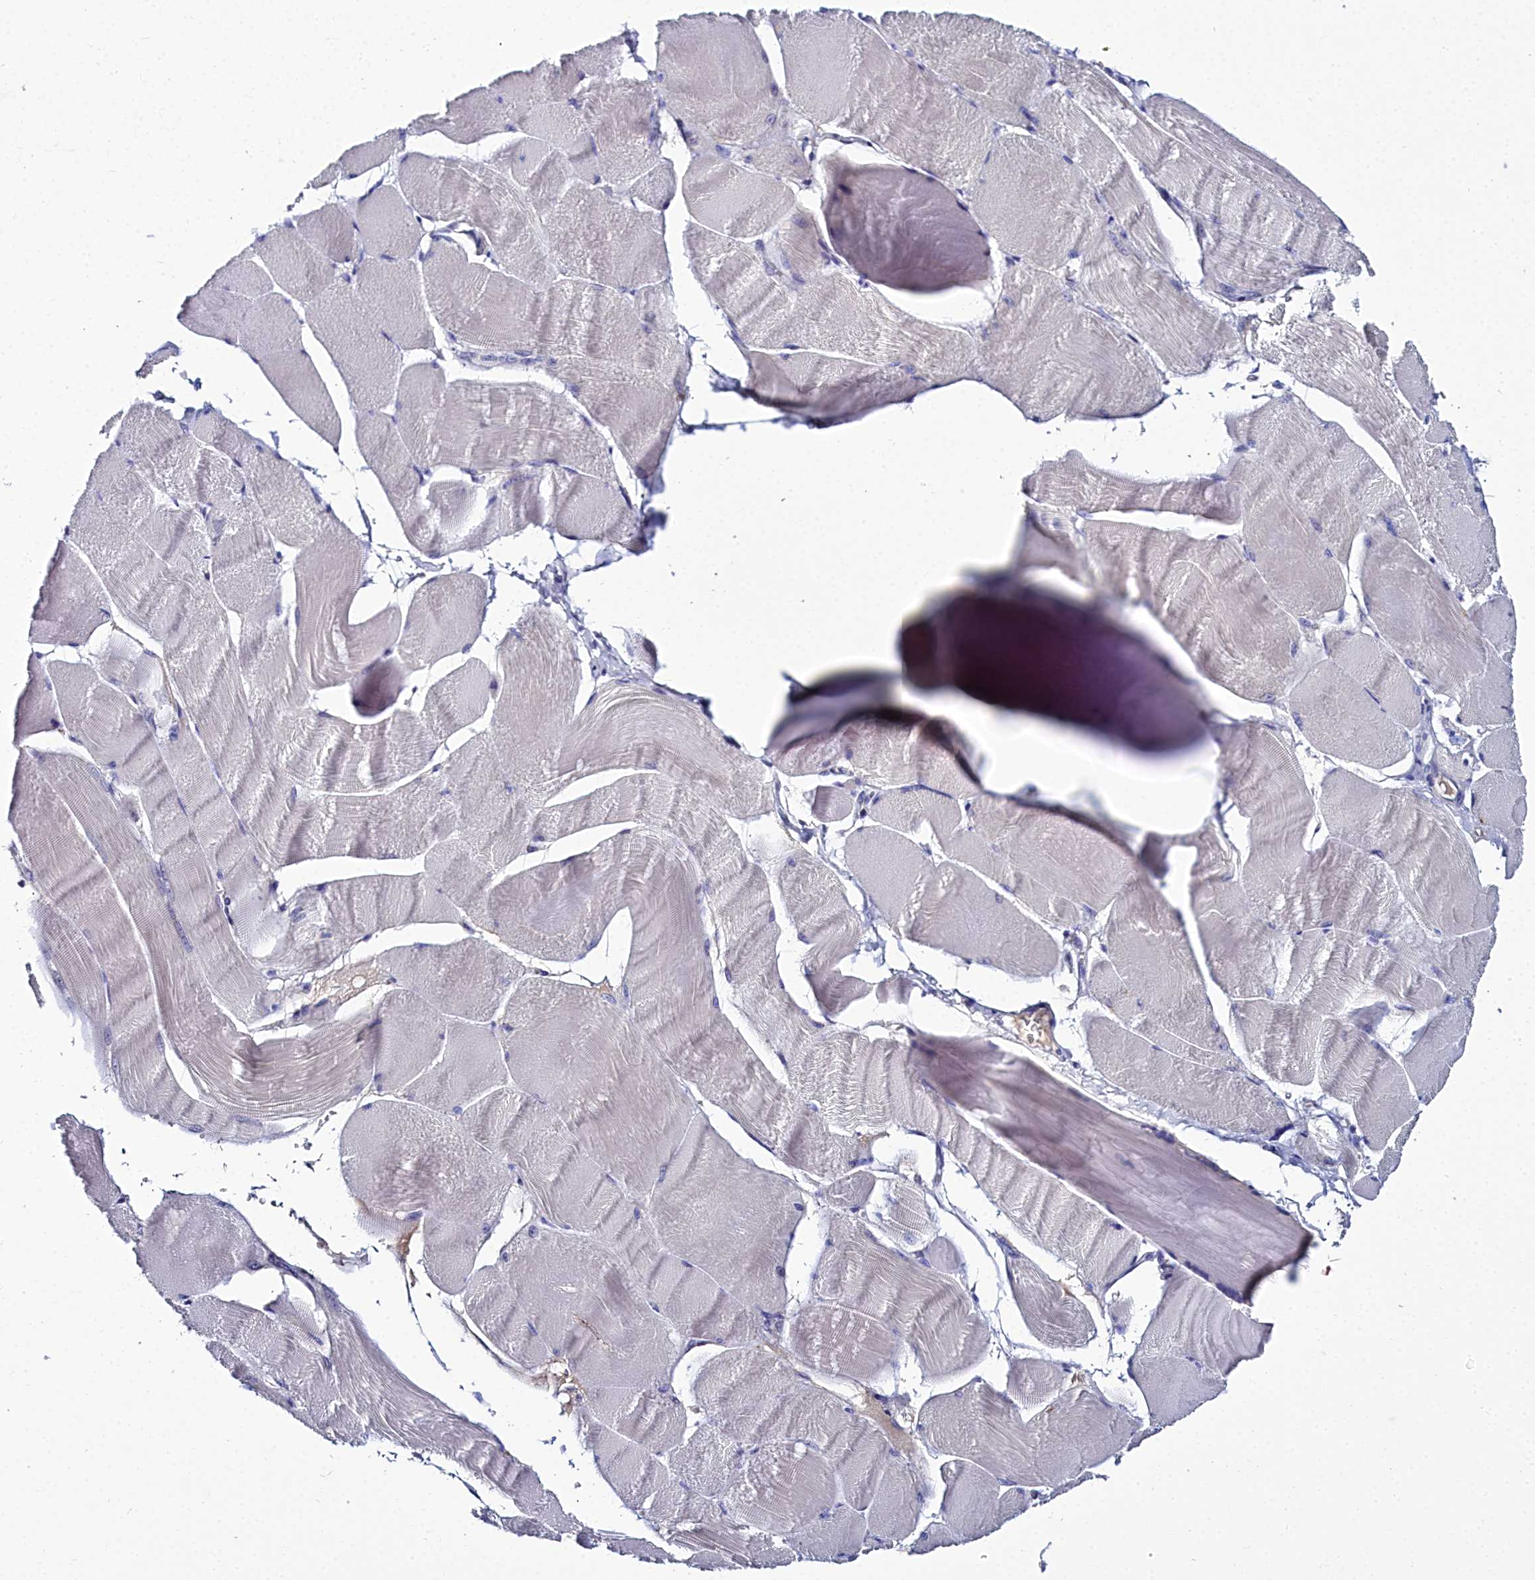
{"staining": {"intensity": "negative", "quantity": "none", "location": "none"}, "tissue": "skeletal muscle", "cell_type": "Myocytes", "image_type": "normal", "snomed": [{"axis": "morphology", "description": "Normal tissue, NOS"}, {"axis": "morphology", "description": "Basal cell carcinoma"}, {"axis": "topography", "description": "Skeletal muscle"}], "caption": "DAB (3,3'-diaminobenzidine) immunohistochemical staining of normal skeletal muscle displays no significant staining in myocytes. (Brightfield microscopy of DAB (3,3'-diaminobenzidine) IHC at high magnification).", "gene": "ELAPOR2", "patient": {"sex": "female", "age": 64}}